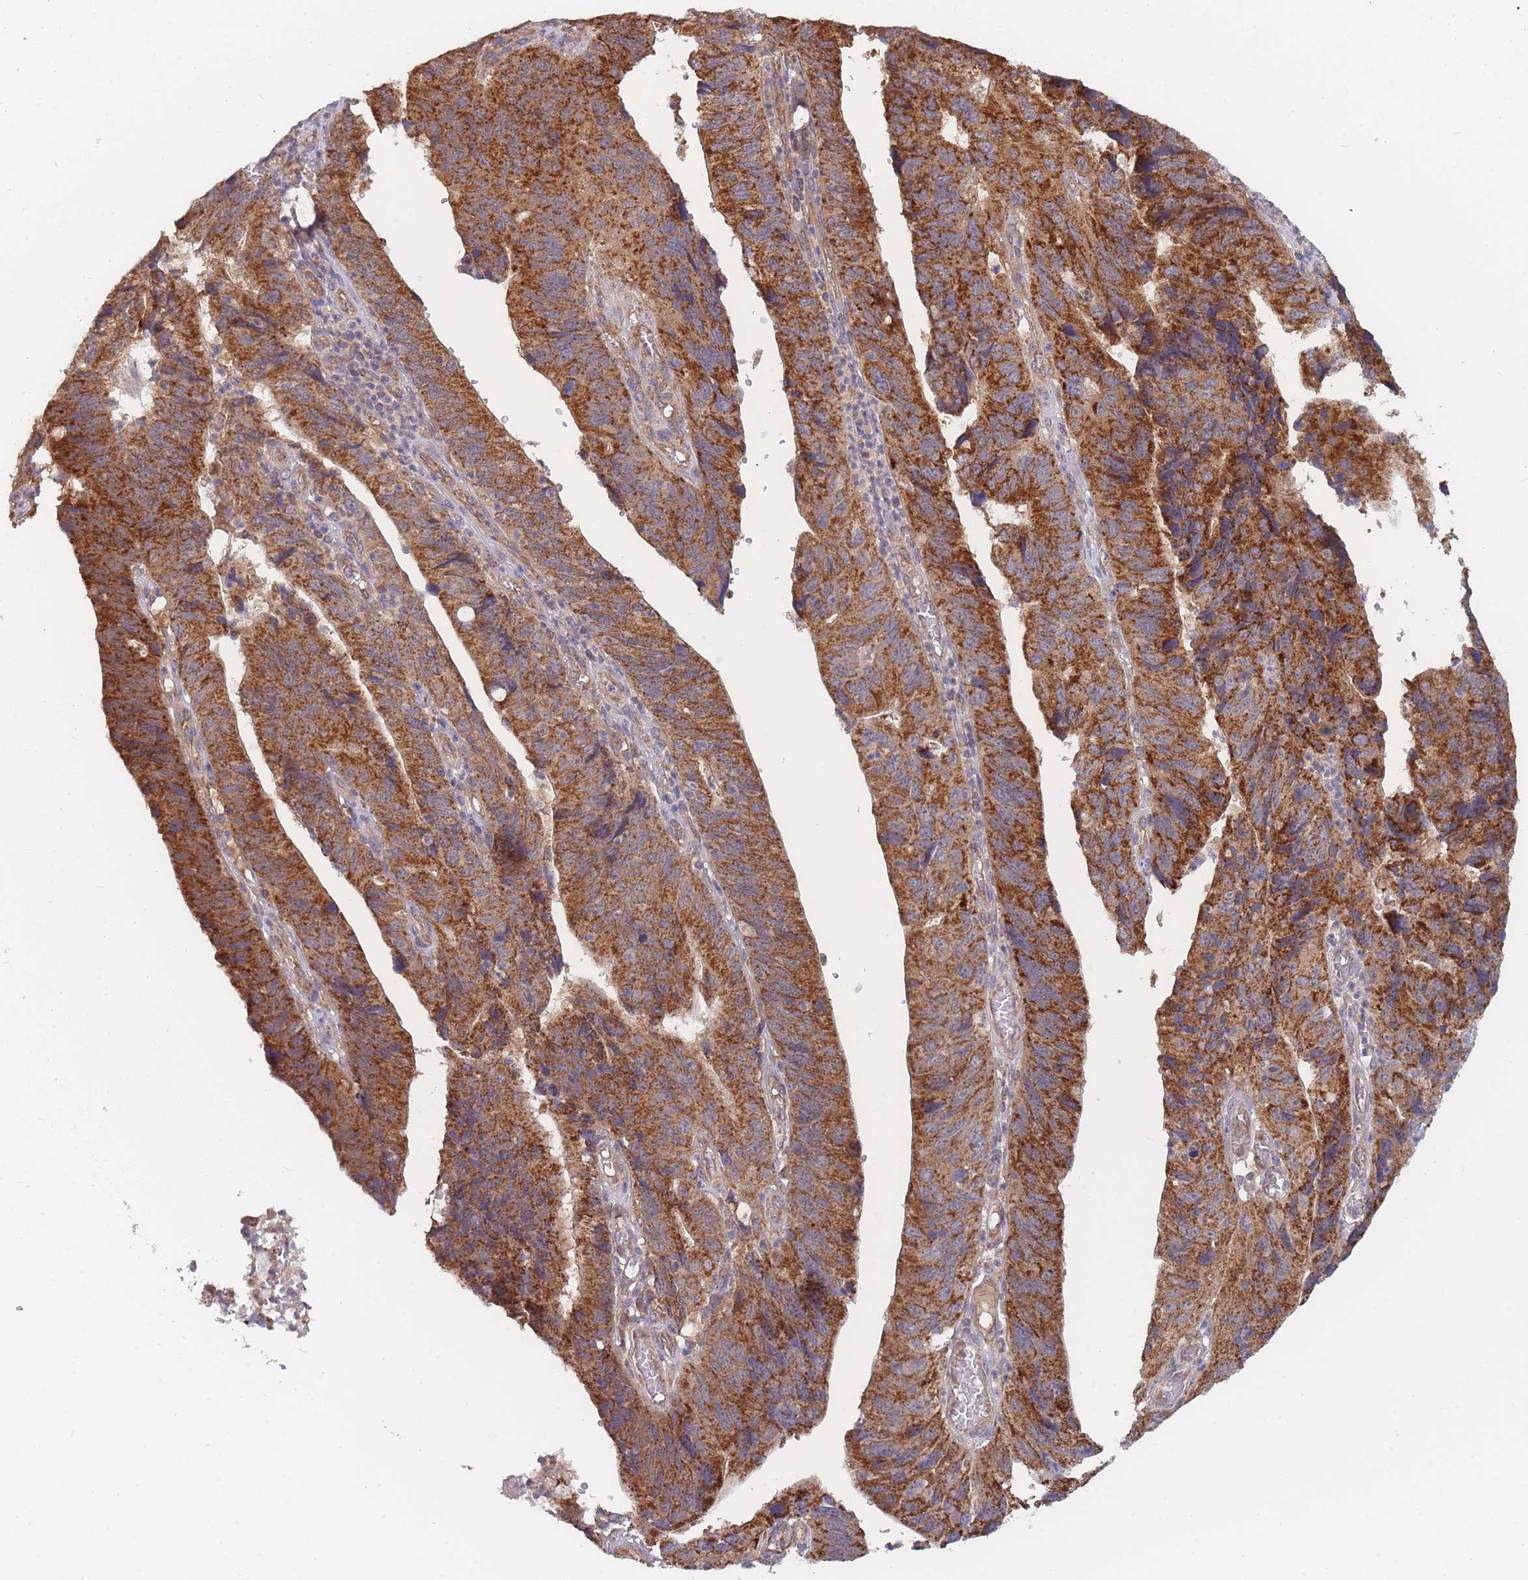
{"staining": {"intensity": "strong", "quantity": ">75%", "location": "cytoplasmic/membranous"}, "tissue": "stomach cancer", "cell_type": "Tumor cells", "image_type": "cancer", "snomed": [{"axis": "morphology", "description": "Adenocarcinoma, NOS"}, {"axis": "topography", "description": "Stomach"}], "caption": "Strong cytoplasmic/membranous protein positivity is appreciated in about >75% of tumor cells in stomach adenocarcinoma.", "gene": "MRPS18B", "patient": {"sex": "male", "age": 59}}